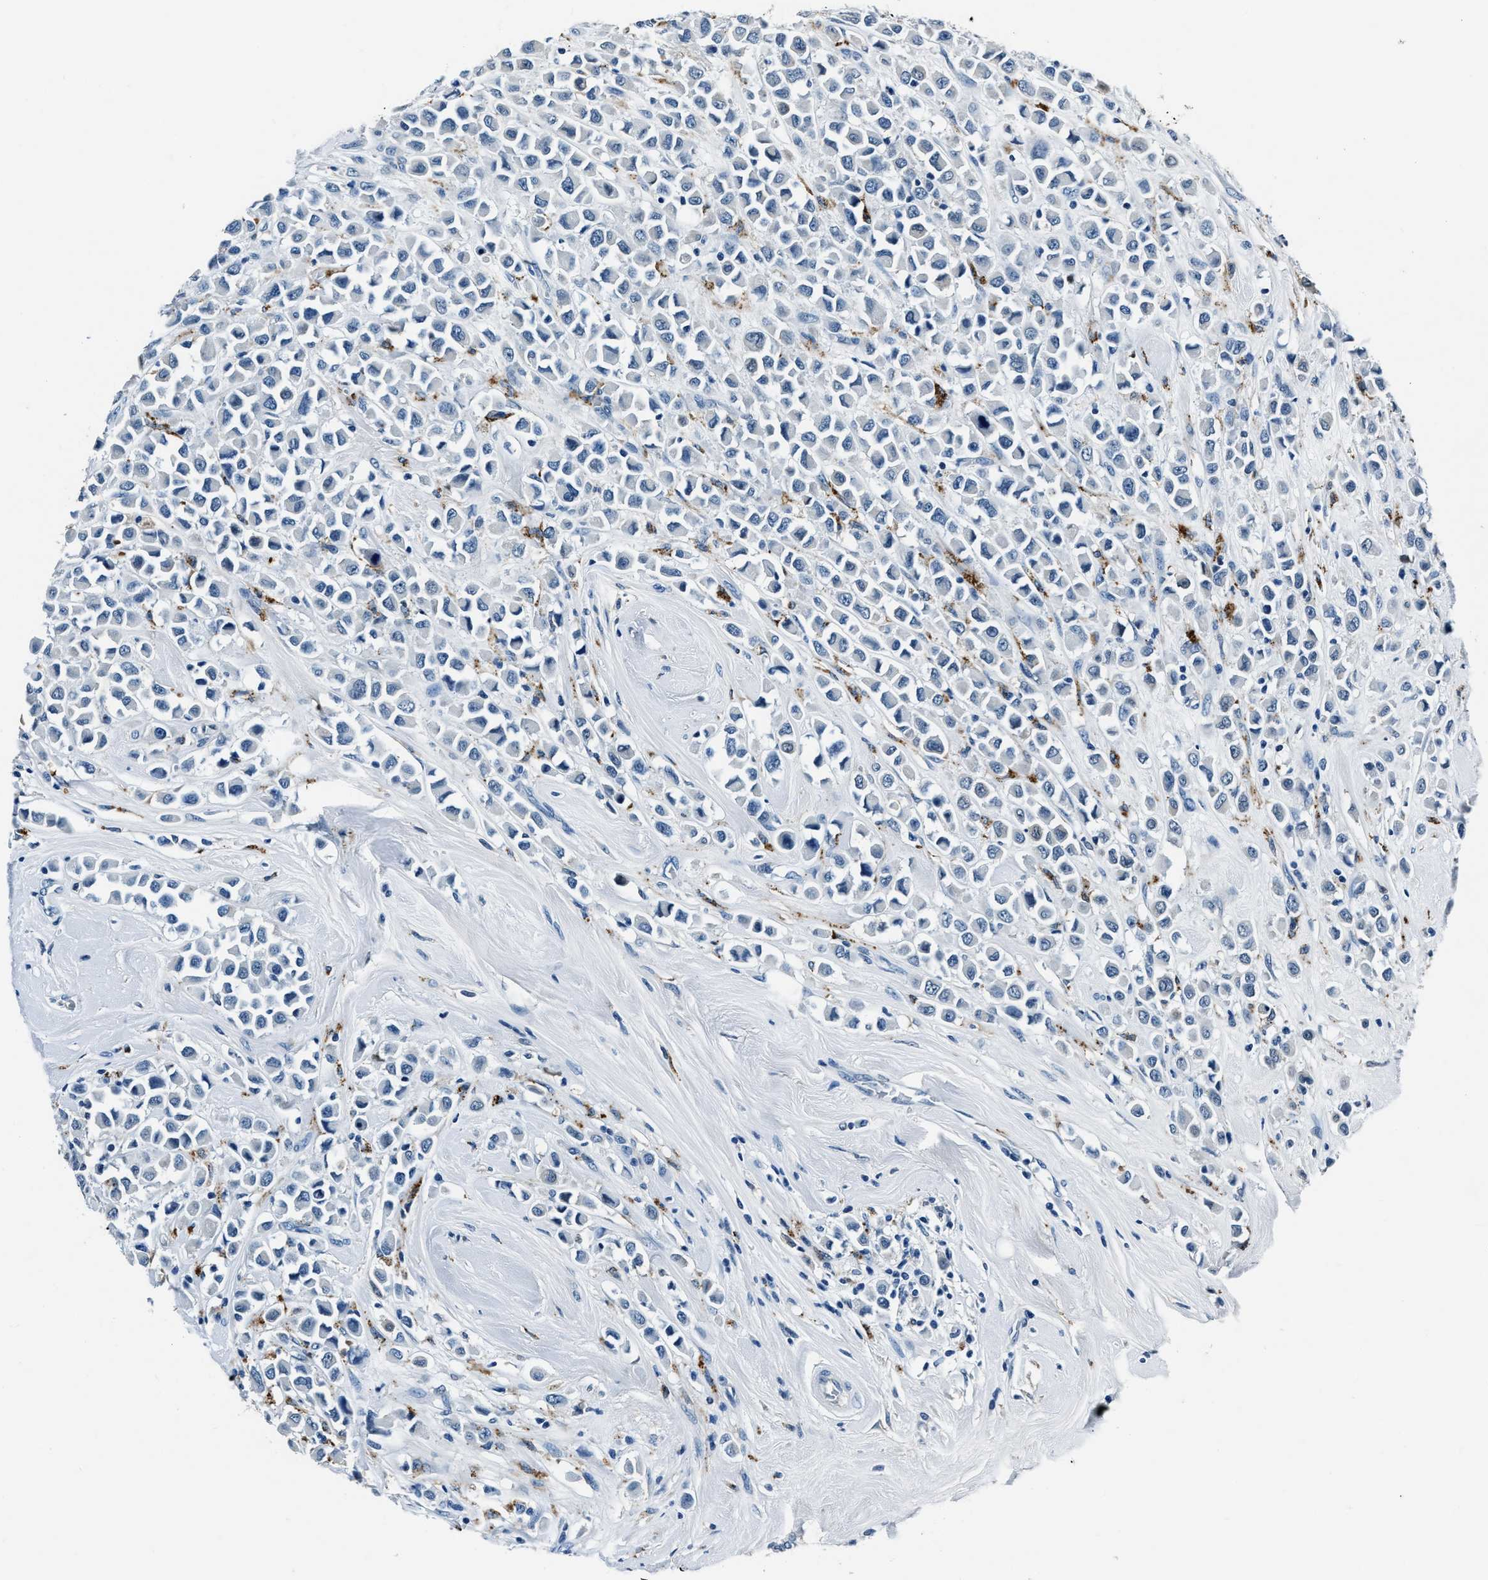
{"staining": {"intensity": "negative", "quantity": "none", "location": "none"}, "tissue": "breast cancer", "cell_type": "Tumor cells", "image_type": "cancer", "snomed": [{"axis": "morphology", "description": "Duct carcinoma"}, {"axis": "topography", "description": "Breast"}], "caption": "A high-resolution photomicrograph shows immunohistochemistry staining of breast cancer (infiltrating ductal carcinoma), which shows no significant staining in tumor cells.", "gene": "PTPDC1", "patient": {"sex": "female", "age": 61}}